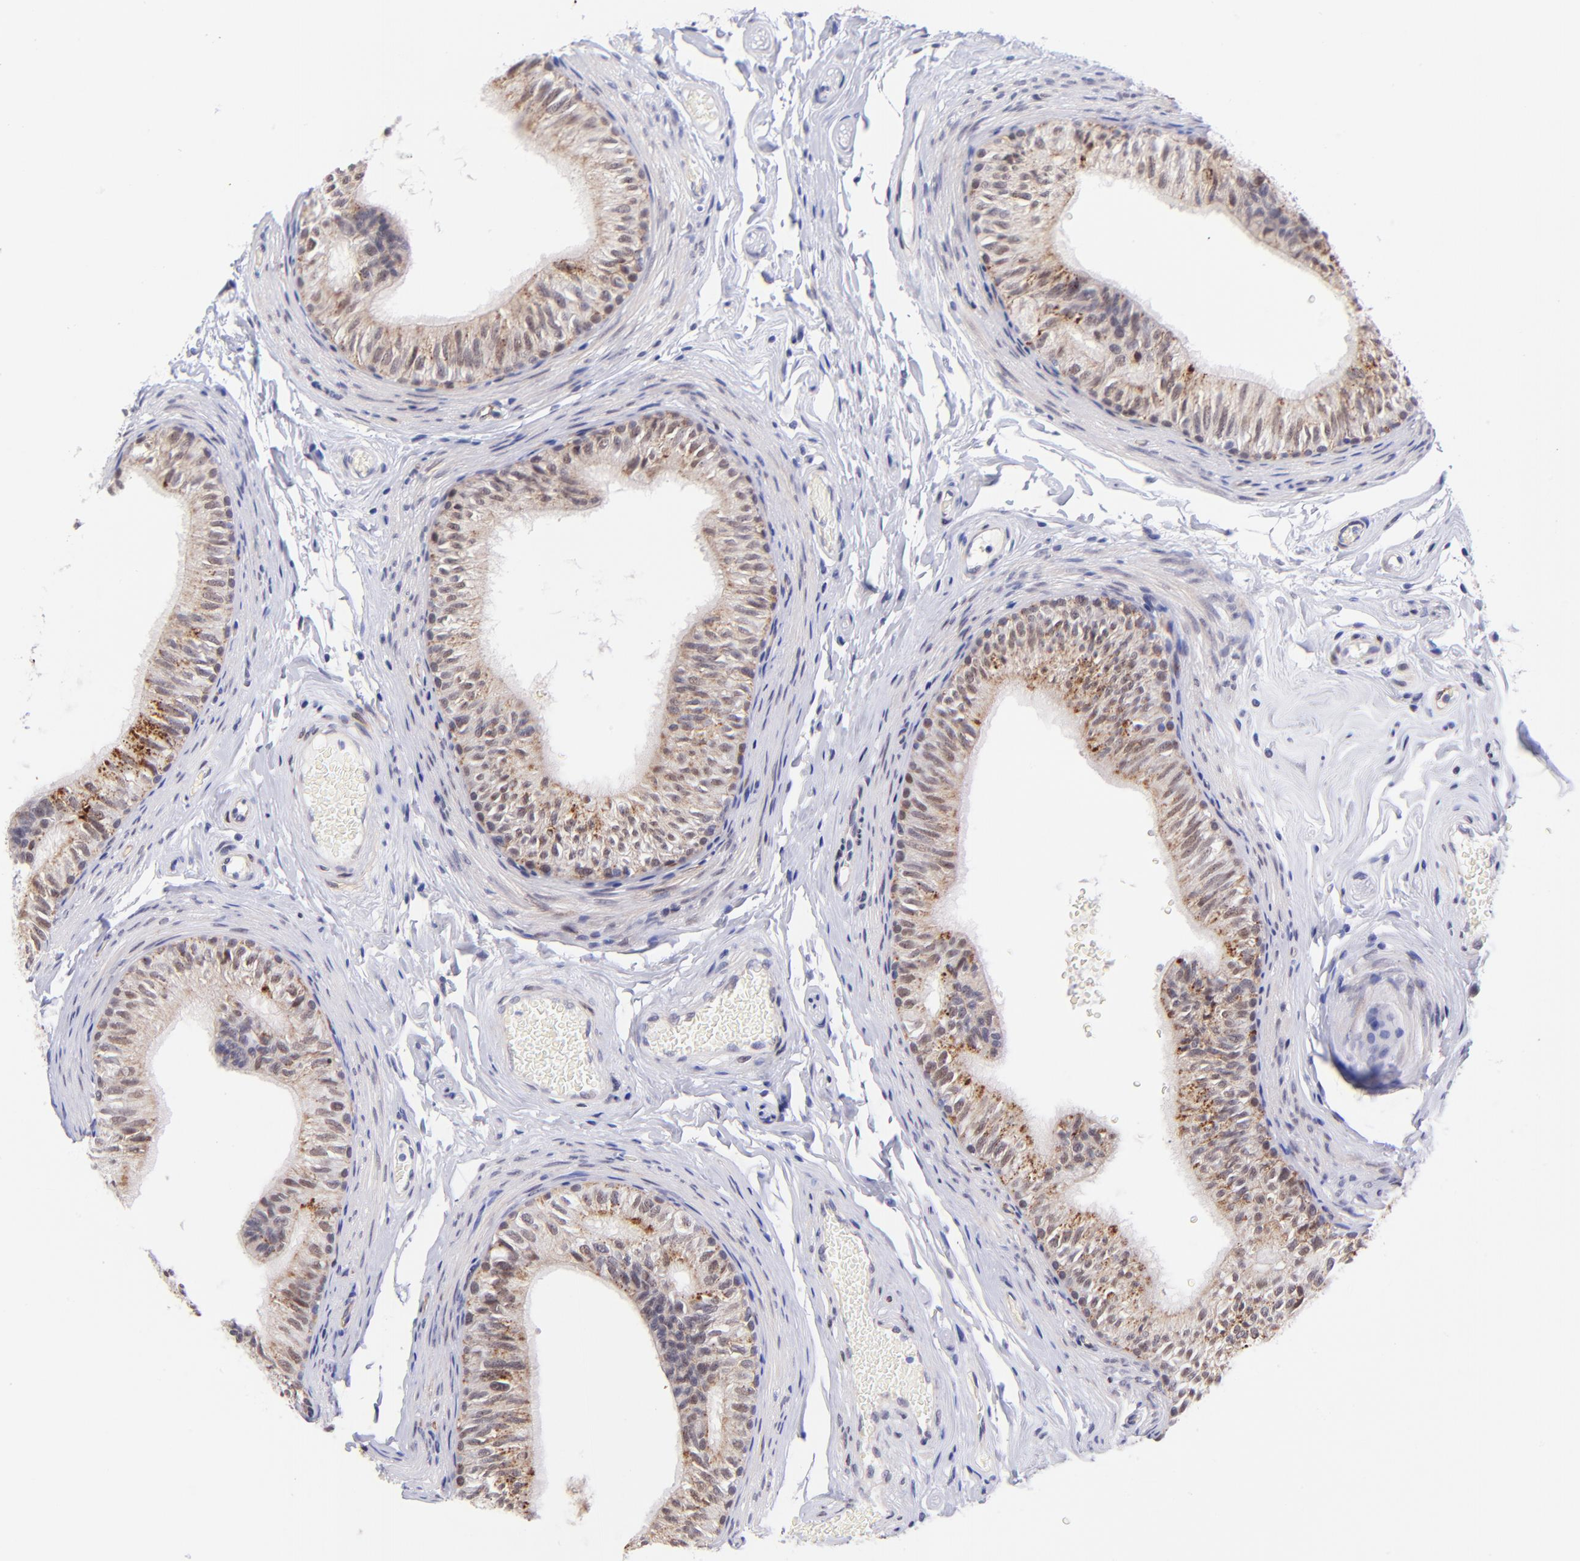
{"staining": {"intensity": "moderate", "quantity": "25%-75%", "location": "cytoplasmic/membranous,nuclear"}, "tissue": "epididymis", "cell_type": "Glandular cells", "image_type": "normal", "snomed": [{"axis": "morphology", "description": "Normal tissue, NOS"}, {"axis": "topography", "description": "Testis"}, {"axis": "topography", "description": "Epididymis"}], "caption": "An immunohistochemistry (IHC) photomicrograph of normal tissue is shown. Protein staining in brown labels moderate cytoplasmic/membranous,nuclear positivity in epididymis within glandular cells. (DAB (3,3'-diaminobenzidine) IHC, brown staining for protein, blue staining for nuclei).", "gene": "SOX6", "patient": {"sex": "male", "age": 36}}